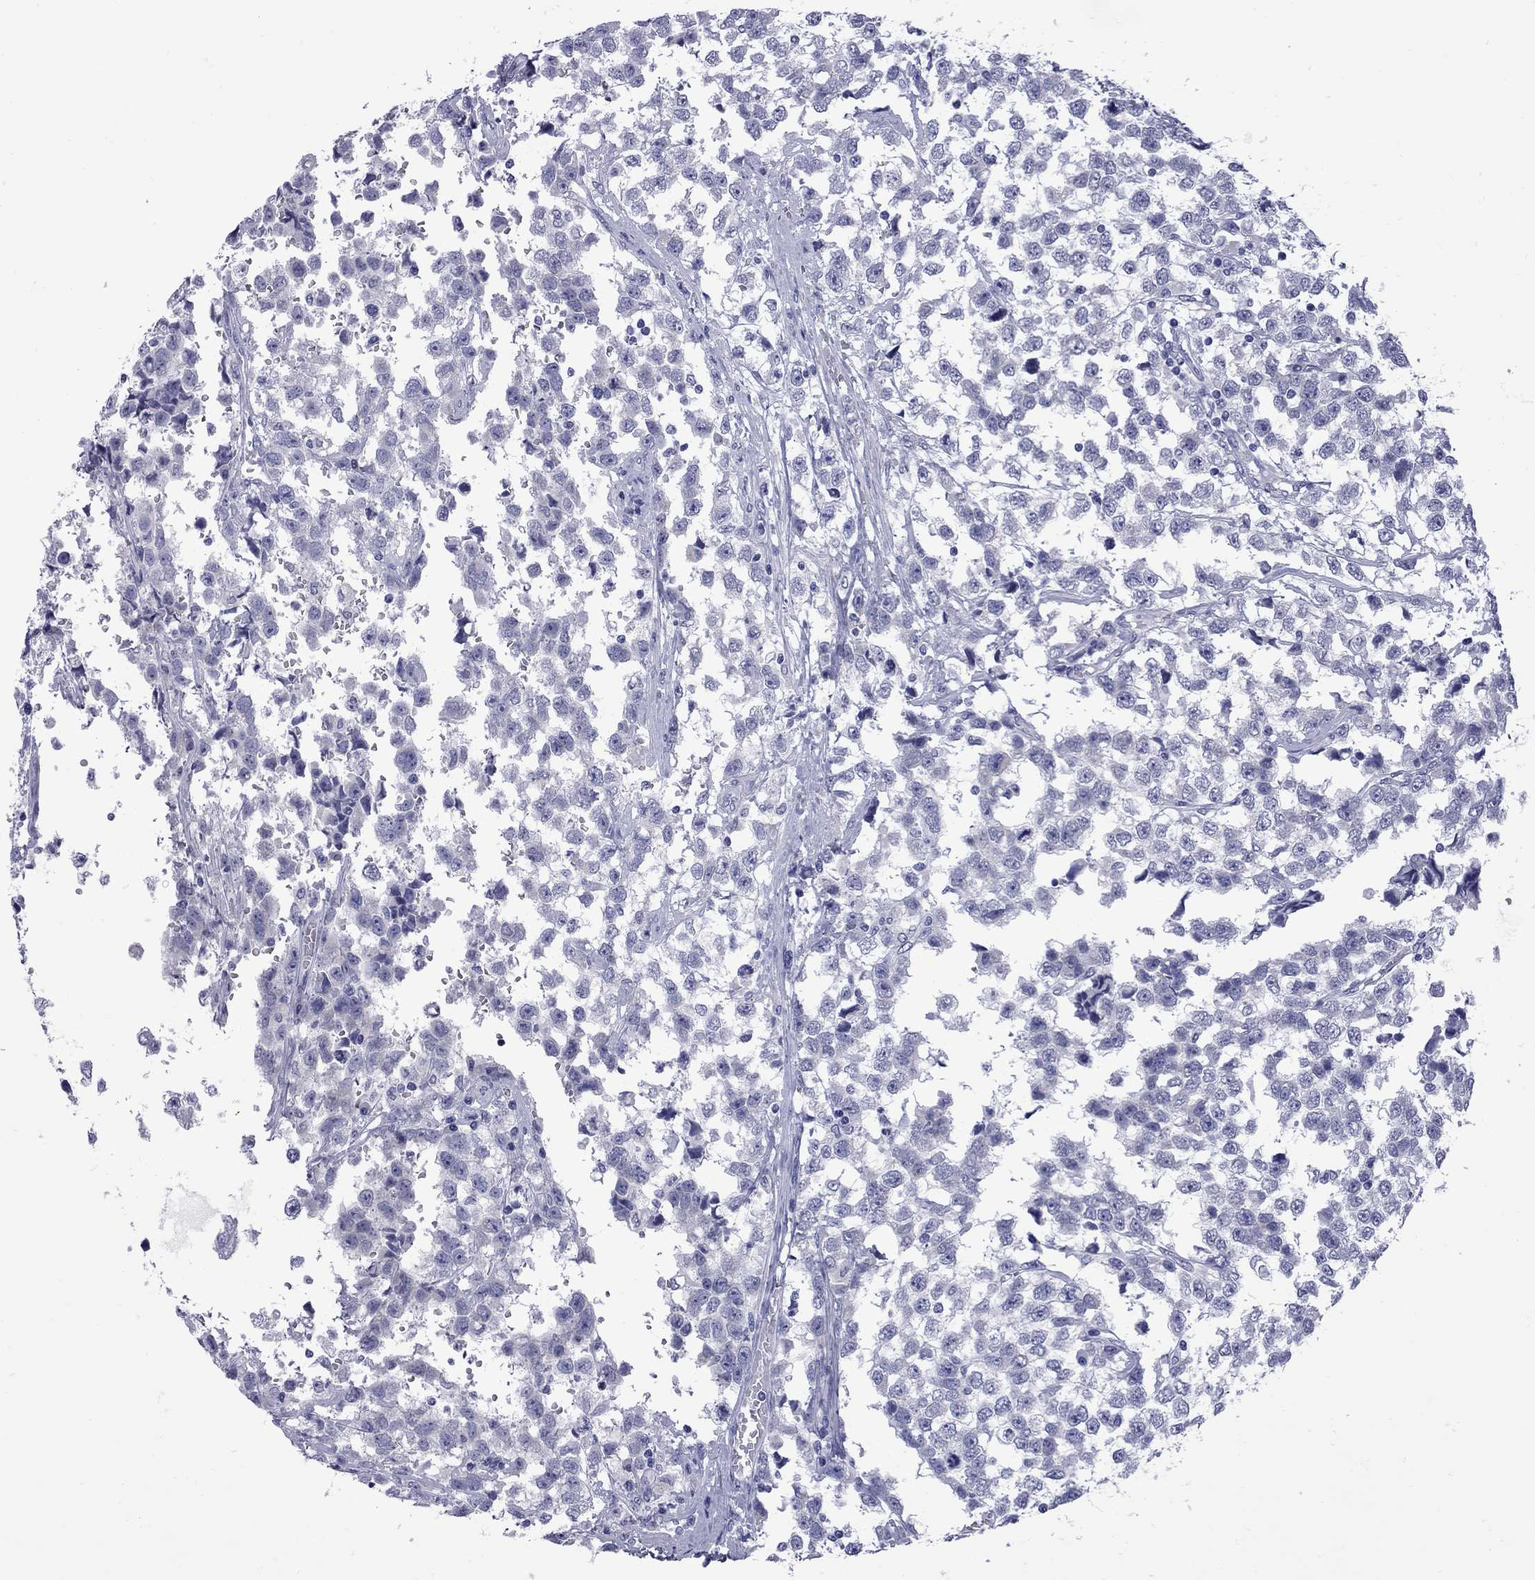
{"staining": {"intensity": "negative", "quantity": "none", "location": "none"}, "tissue": "testis cancer", "cell_type": "Tumor cells", "image_type": "cancer", "snomed": [{"axis": "morphology", "description": "Seminoma, NOS"}, {"axis": "topography", "description": "Testis"}], "caption": "The photomicrograph displays no significant positivity in tumor cells of testis cancer (seminoma).", "gene": "EPPIN", "patient": {"sex": "male", "age": 34}}